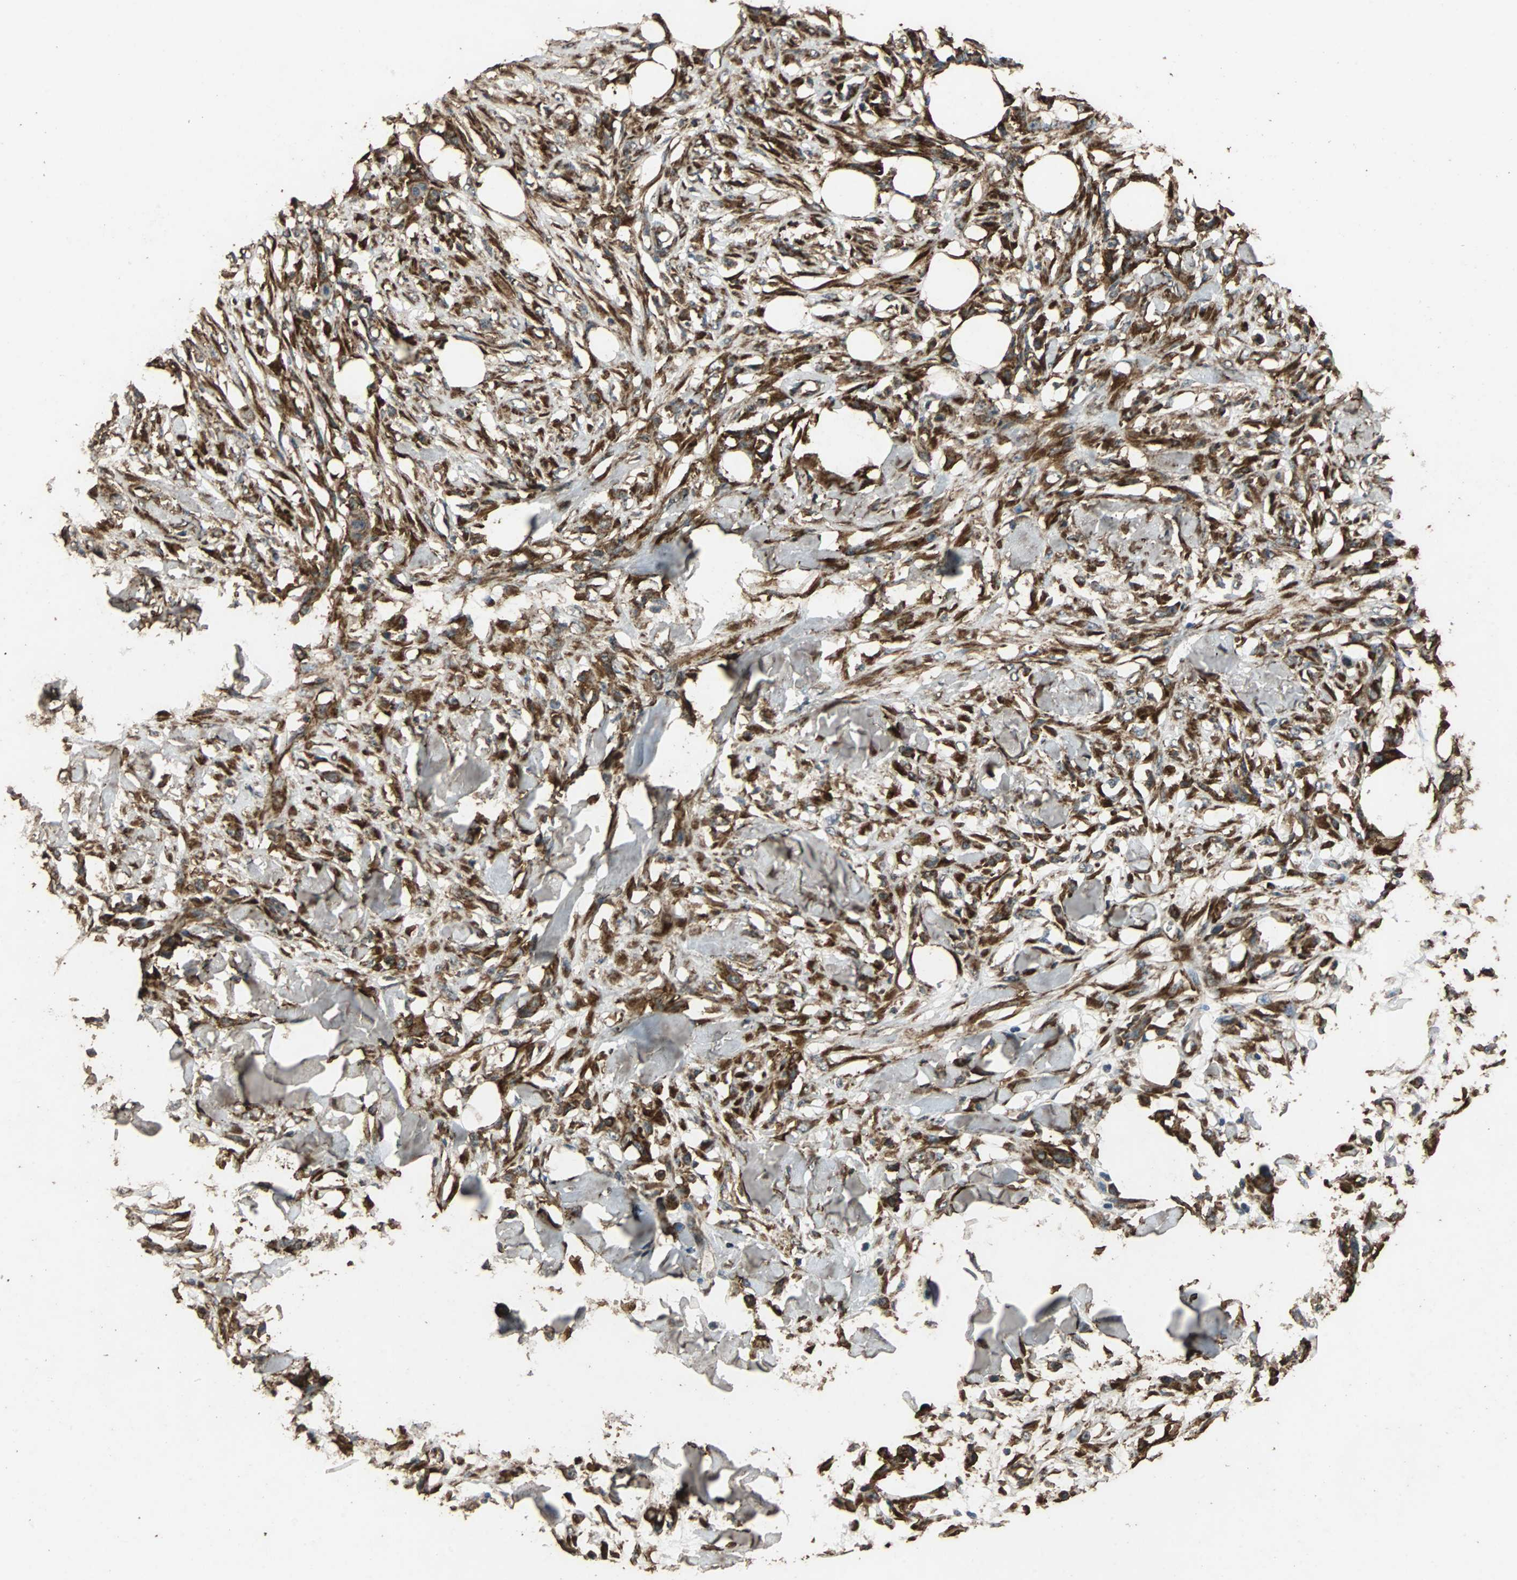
{"staining": {"intensity": "strong", "quantity": ">75%", "location": "cytoplasmic/membranous"}, "tissue": "skin cancer", "cell_type": "Tumor cells", "image_type": "cancer", "snomed": [{"axis": "morphology", "description": "Normal tissue, NOS"}, {"axis": "morphology", "description": "Squamous cell carcinoma, NOS"}, {"axis": "topography", "description": "Skin"}], "caption": "This is an image of immunohistochemistry staining of squamous cell carcinoma (skin), which shows strong staining in the cytoplasmic/membranous of tumor cells.", "gene": "NAA10", "patient": {"sex": "female", "age": 59}}